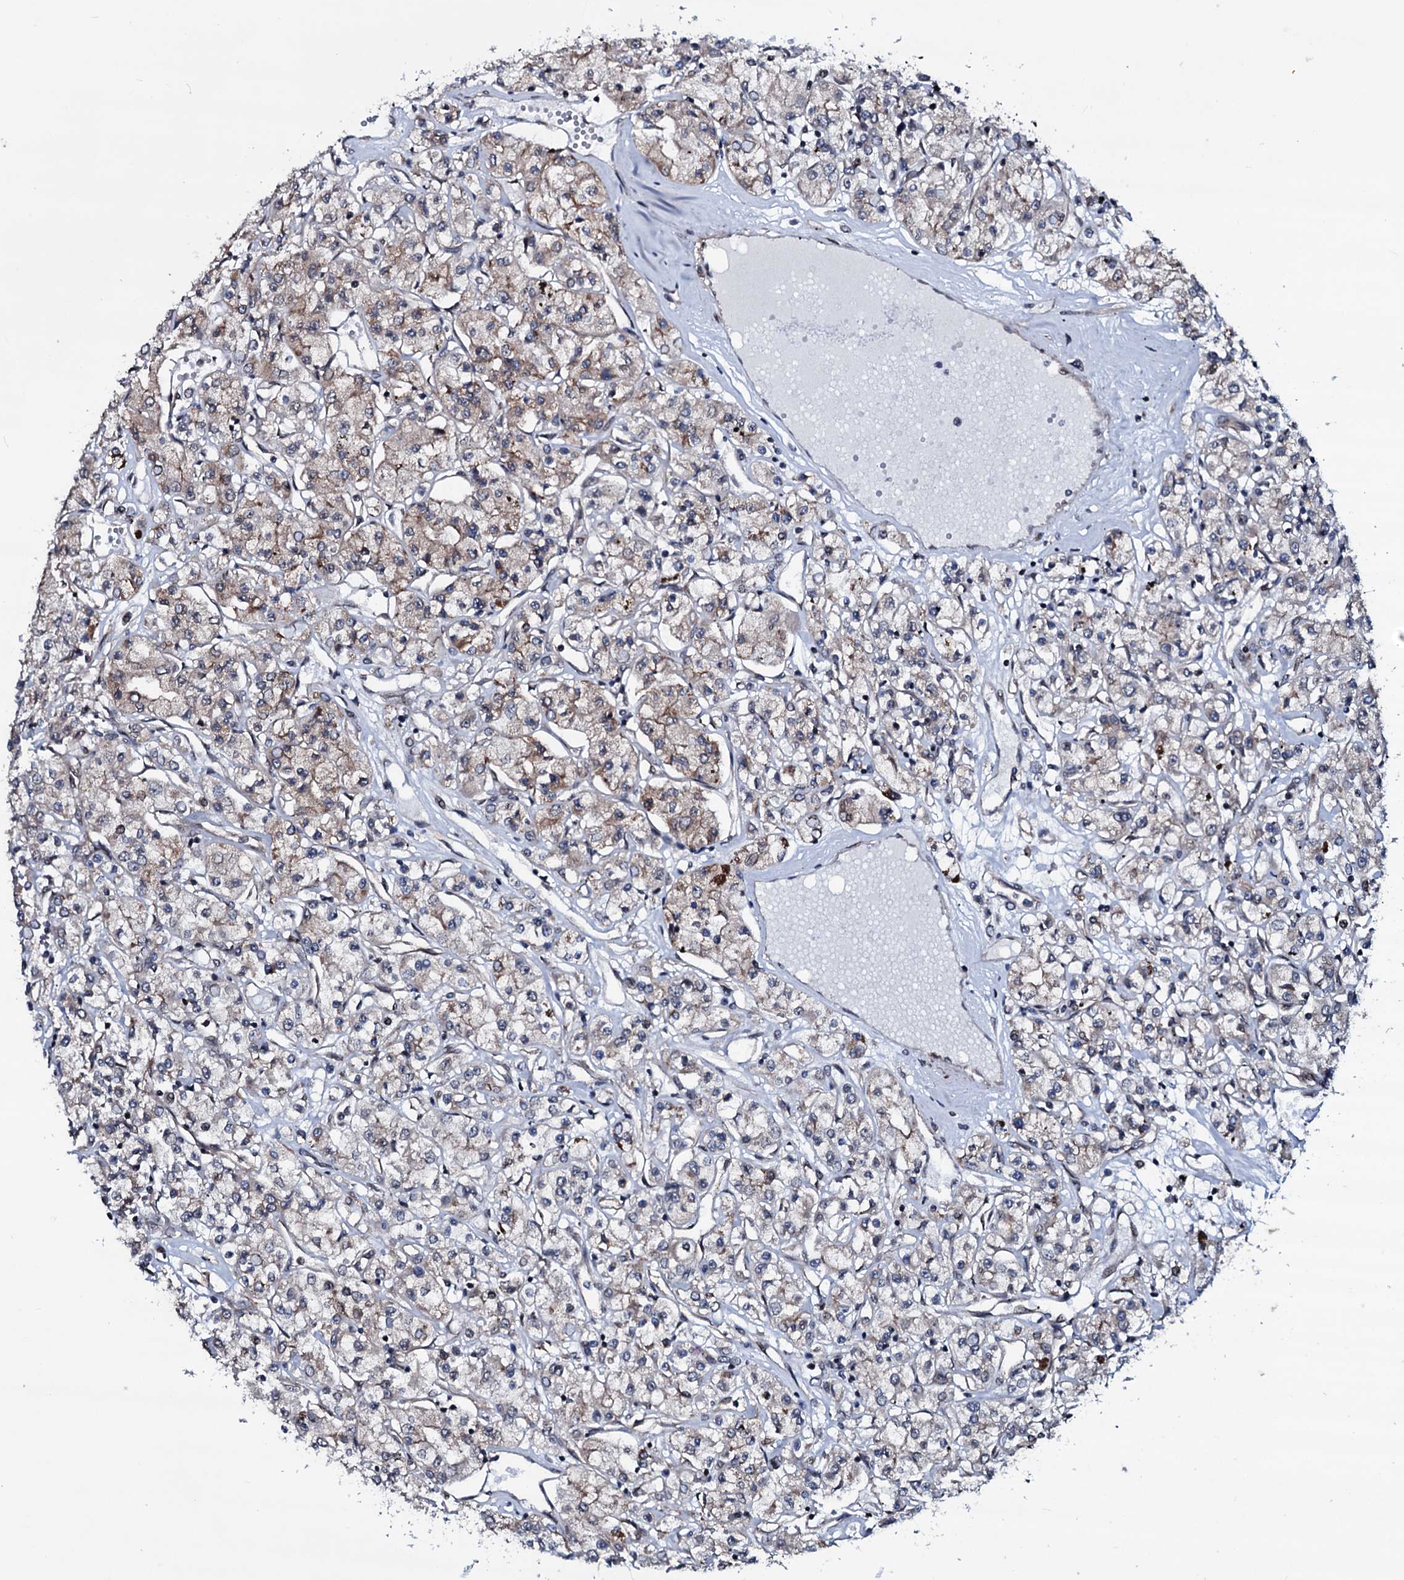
{"staining": {"intensity": "weak", "quantity": "25%-75%", "location": "cytoplasmic/membranous"}, "tissue": "renal cancer", "cell_type": "Tumor cells", "image_type": "cancer", "snomed": [{"axis": "morphology", "description": "Adenocarcinoma, NOS"}, {"axis": "topography", "description": "Kidney"}], "caption": "DAB (3,3'-diaminobenzidine) immunohistochemical staining of adenocarcinoma (renal) exhibits weak cytoplasmic/membranous protein expression in about 25%-75% of tumor cells.", "gene": "OGFOD2", "patient": {"sex": "female", "age": 59}}